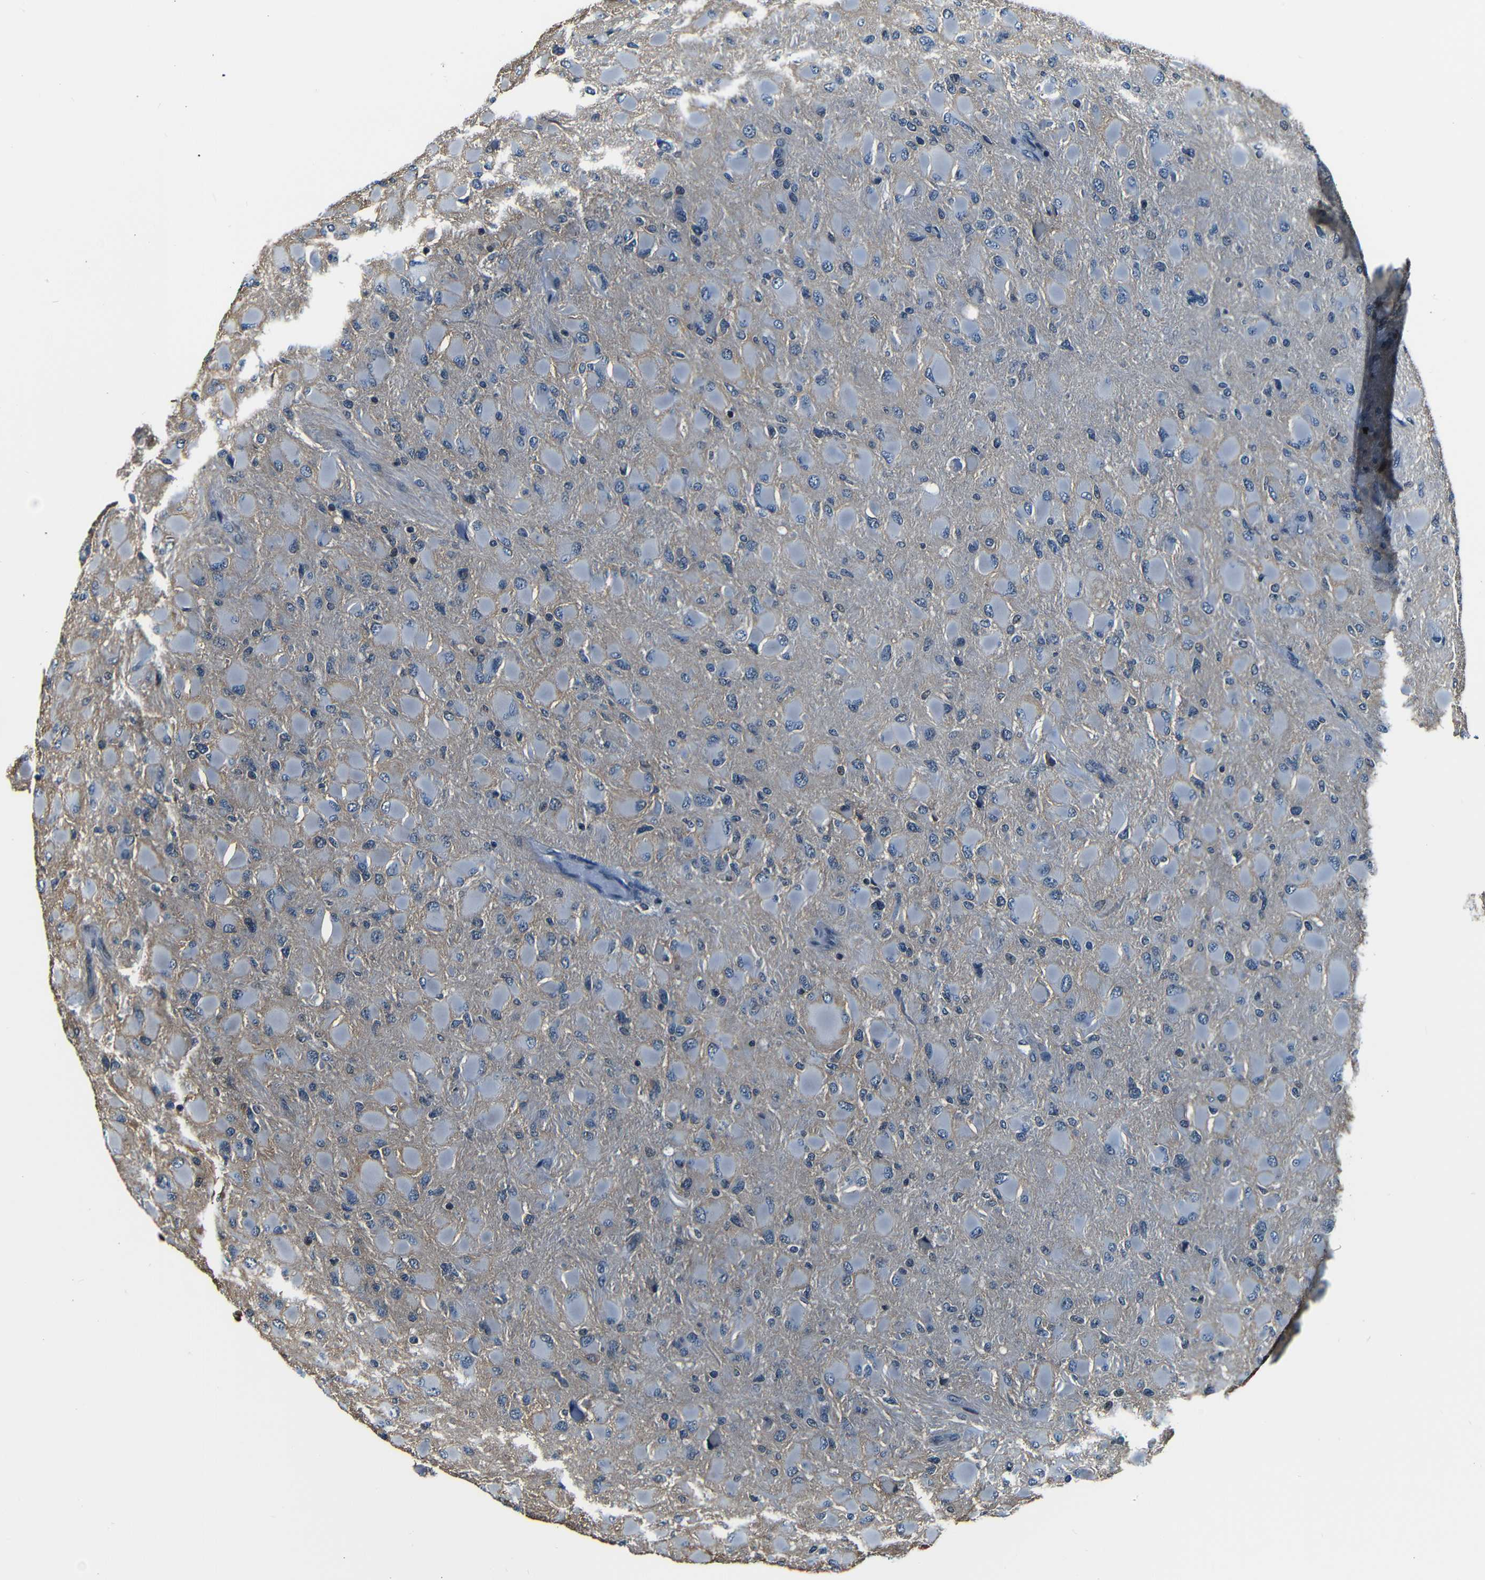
{"staining": {"intensity": "negative", "quantity": "none", "location": "none"}, "tissue": "glioma", "cell_type": "Tumor cells", "image_type": "cancer", "snomed": [{"axis": "morphology", "description": "Glioma, malignant, High grade"}, {"axis": "topography", "description": "Cerebral cortex"}], "caption": "Histopathology image shows no significant protein positivity in tumor cells of malignant high-grade glioma.", "gene": "NCBP3", "patient": {"sex": "female", "age": 36}}